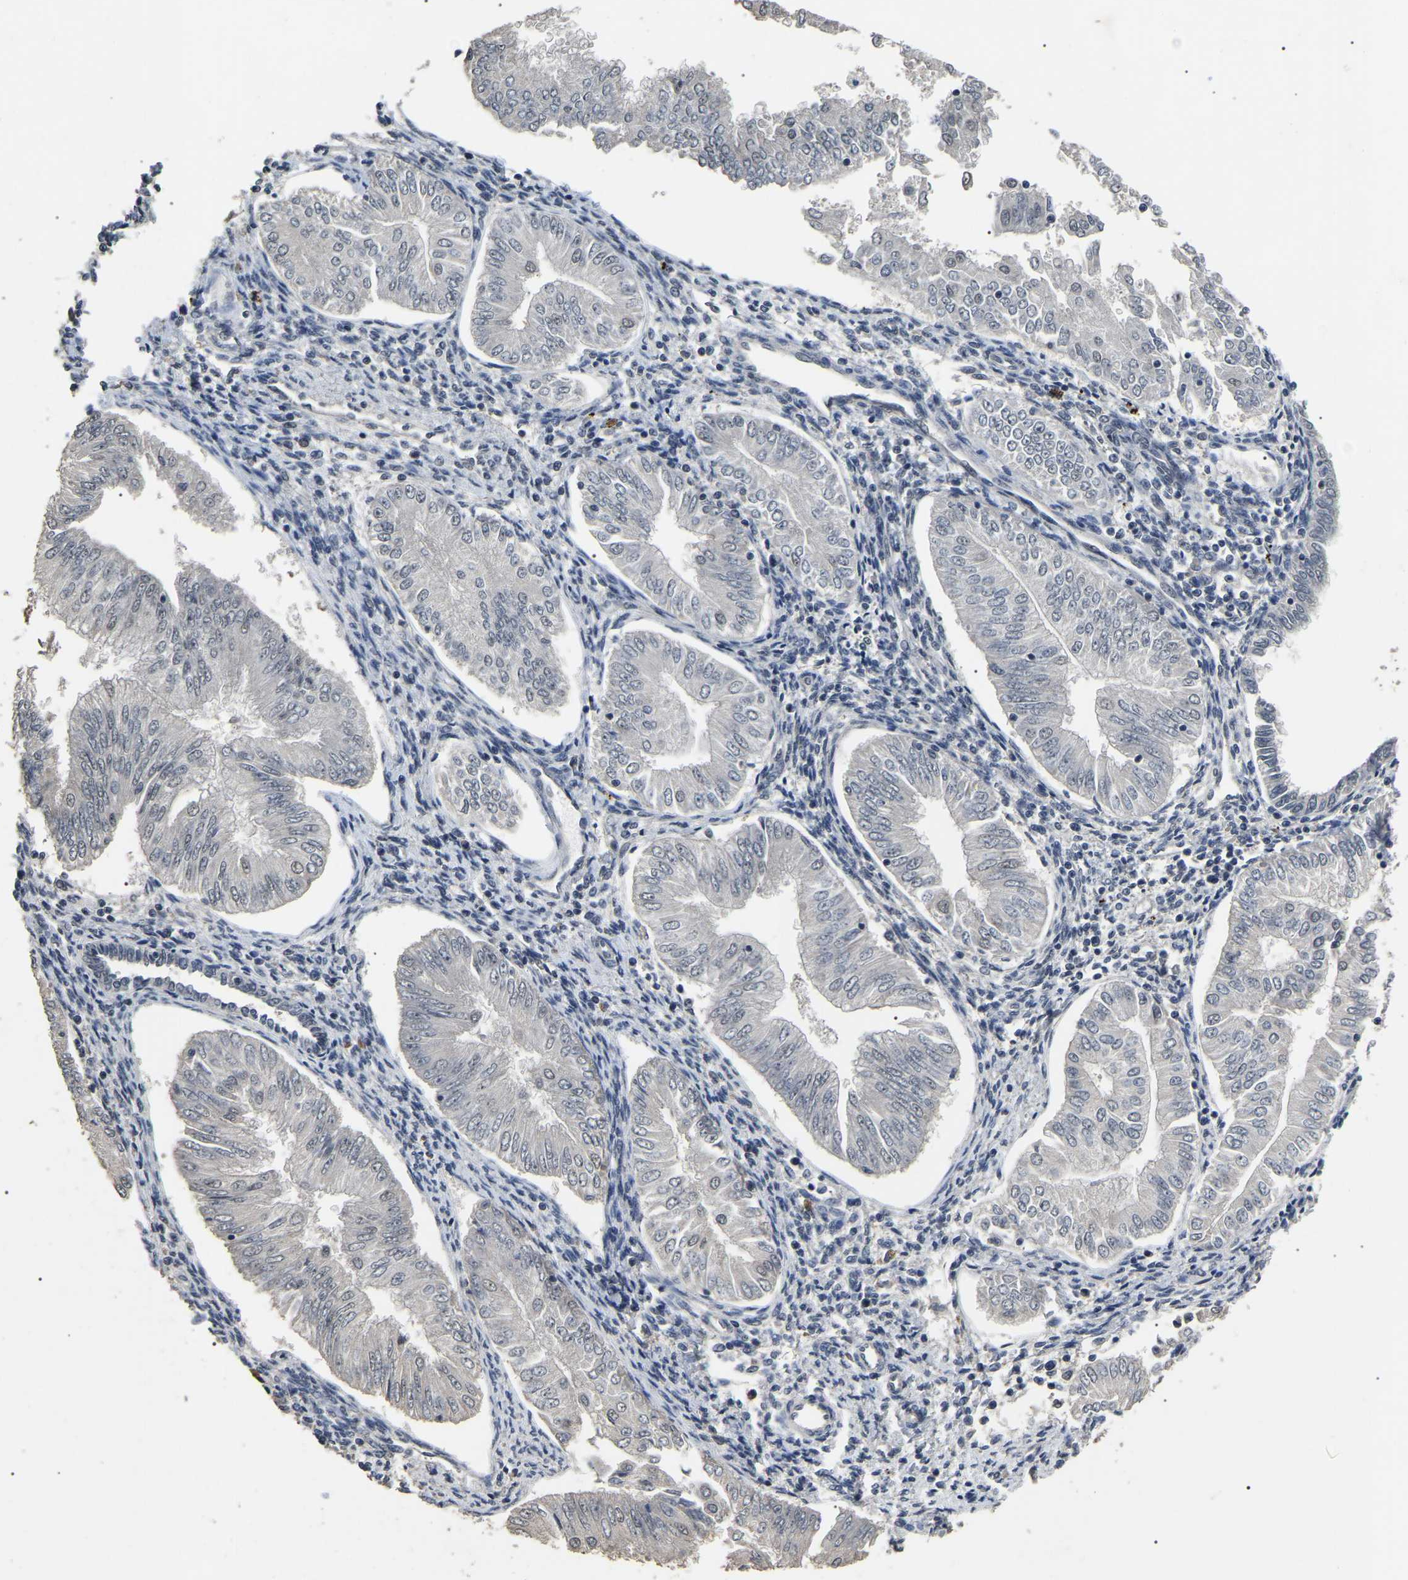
{"staining": {"intensity": "negative", "quantity": "none", "location": "none"}, "tissue": "endometrial cancer", "cell_type": "Tumor cells", "image_type": "cancer", "snomed": [{"axis": "morphology", "description": "Adenocarcinoma, NOS"}, {"axis": "topography", "description": "Endometrium"}], "caption": "IHC micrograph of neoplastic tissue: human endometrial adenocarcinoma stained with DAB (3,3'-diaminobenzidine) exhibits no significant protein positivity in tumor cells.", "gene": "PPM1E", "patient": {"sex": "female", "age": 53}}